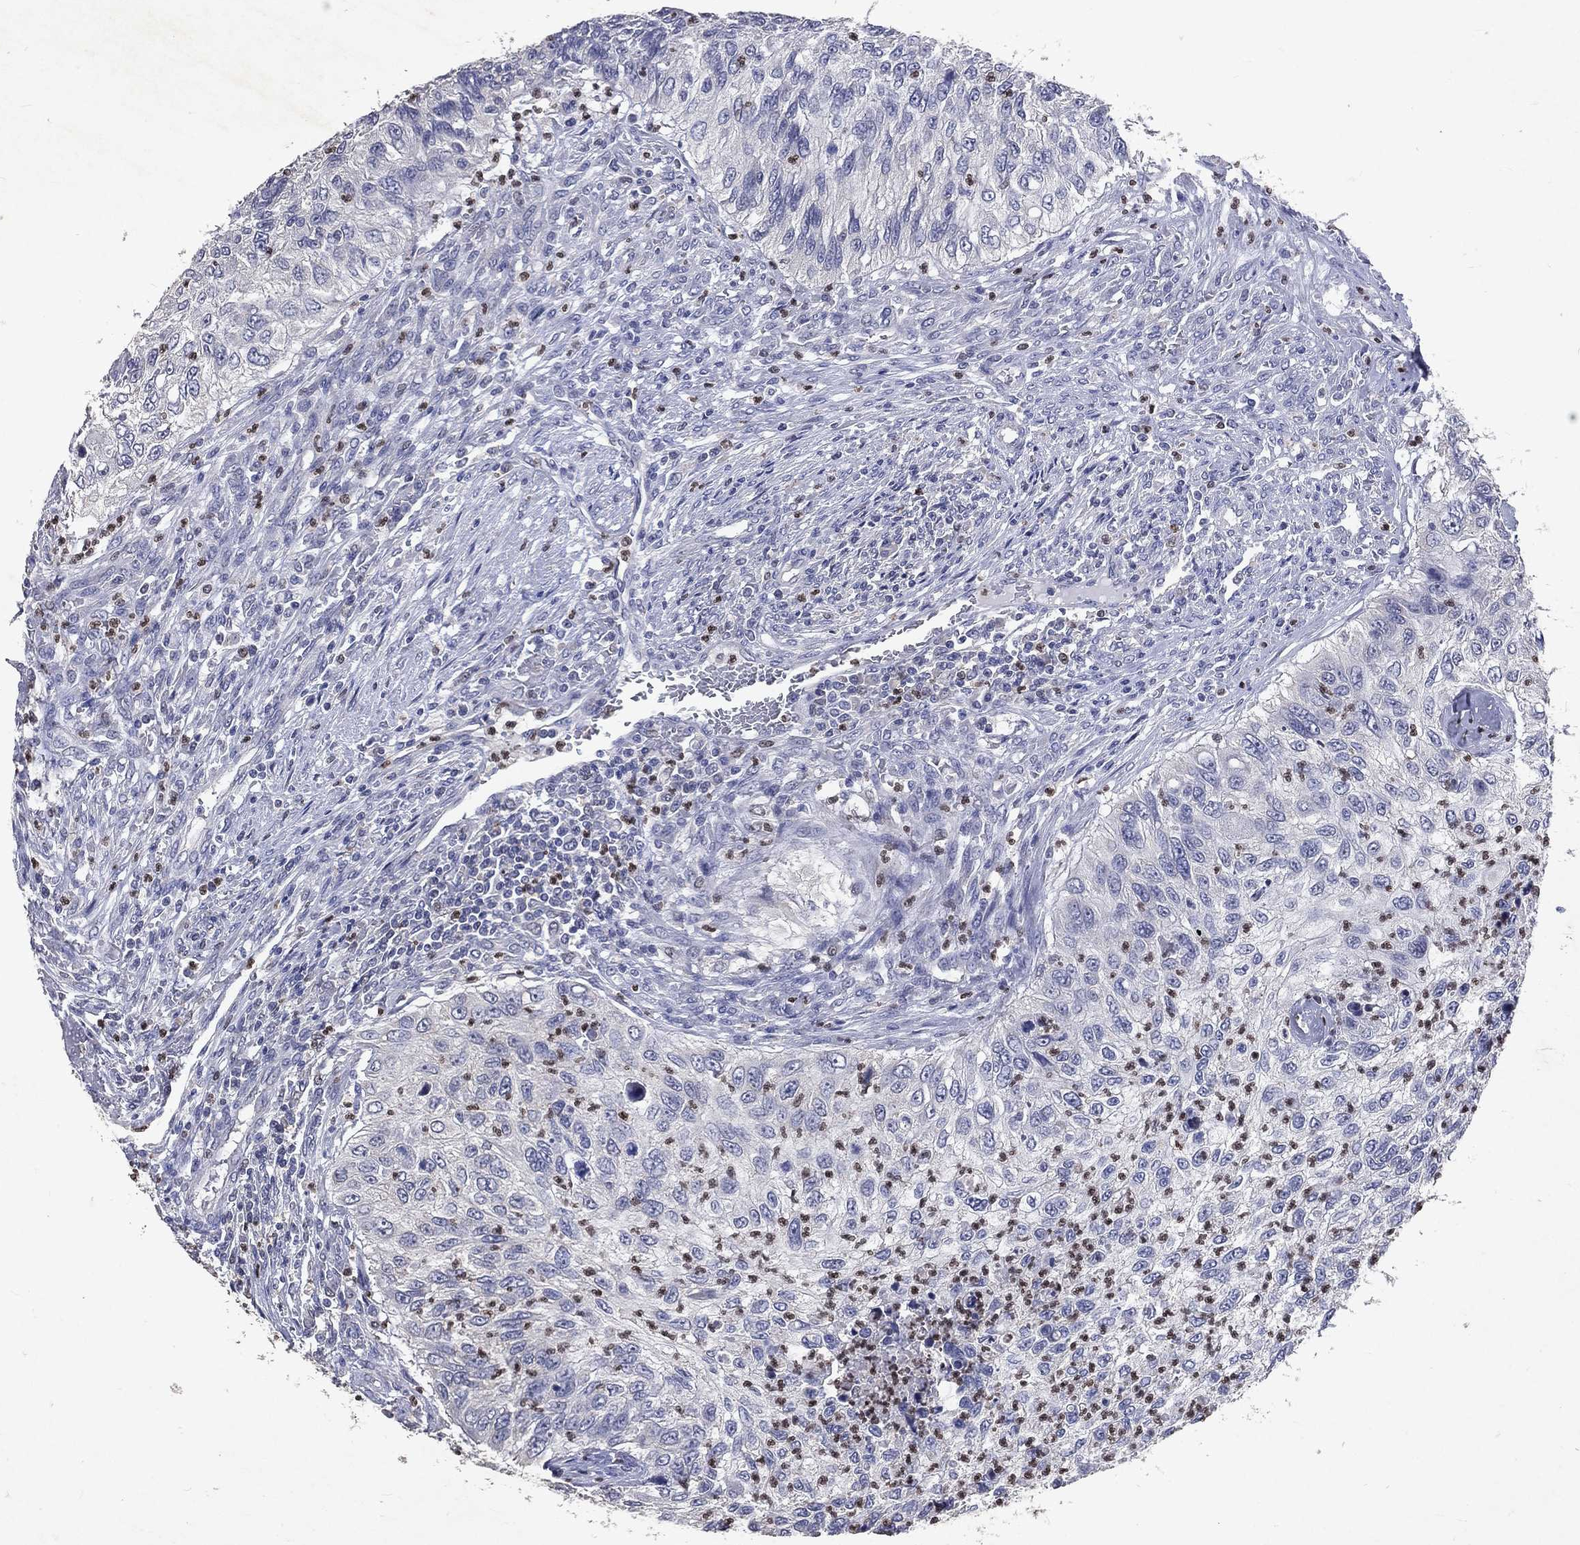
{"staining": {"intensity": "negative", "quantity": "none", "location": "none"}, "tissue": "urothelial cancer", "cell_type": "Tumor cells", "image_type": "cancer", "snomed": [{"axis": "morphology", "description": "Urothelial carcinoma, High grade"}, {"axis": "topography", "description": "Urinary bladder"}], "caption": "This histopathology image is of urothelial carcinoma (high-grade) stained with immunohistochemistry to label a protein in brown with the nuclei are counter-stained blue. There is no staining in tumor cells.", "gene": "SLC34A2", "patient": {"sex": "female", "age": 60}}